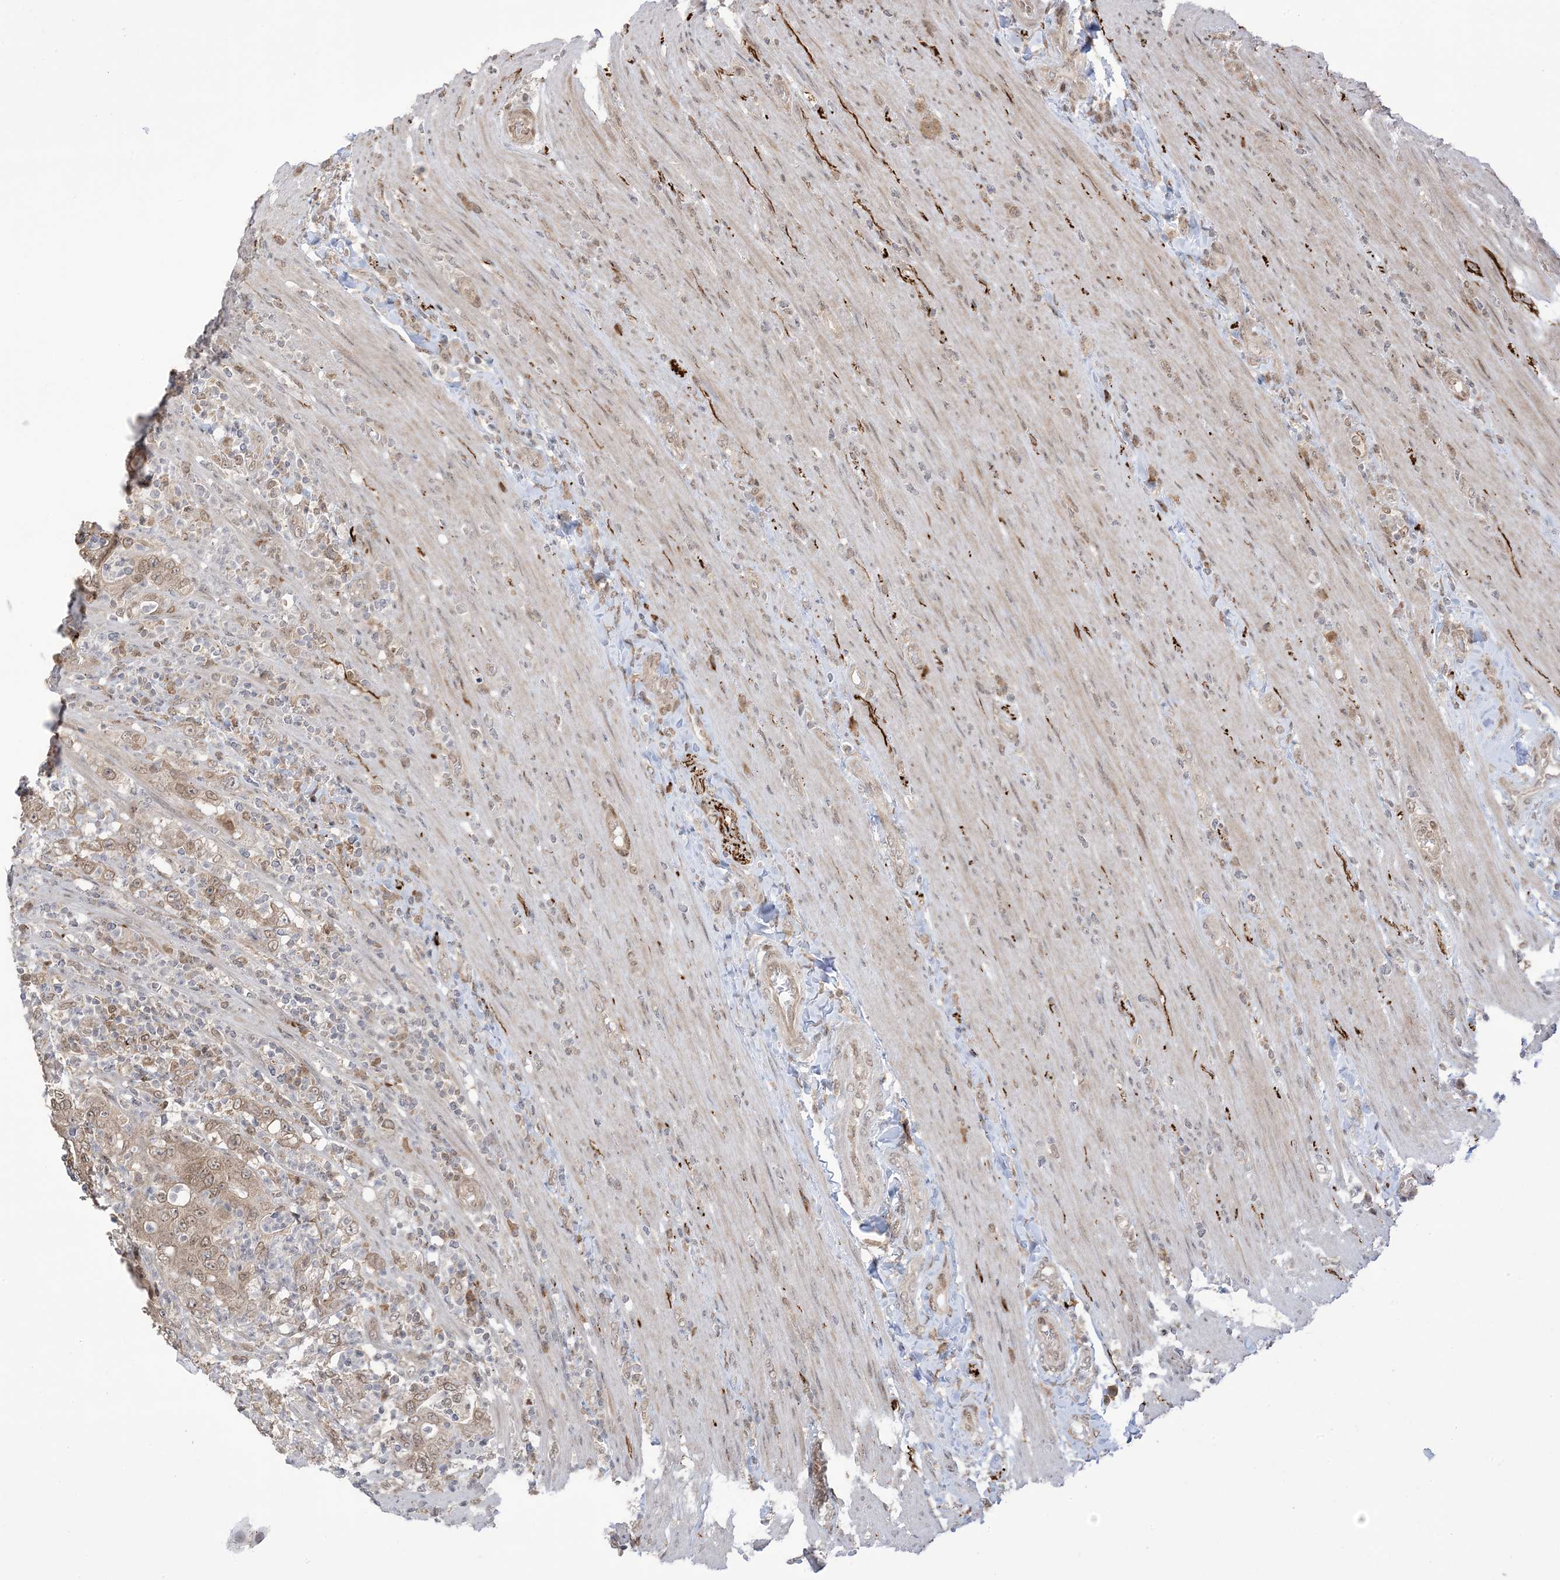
{"staining": {"intensity": "moderate", "quantity": ">75%", "location": "cytoplasmic/membranous,nuclear"}, "tissue": "colorectal cancer", "cell_type": "Tumor cells", "image_type": "cancer", "snomed": [{"axis": "morphology", "description": "Adenocarcinoma, NOS"}, {"axis": "topography", "description": "Colon"}], "caption": "Protein staining of adenocarcinoma (colorectal) tissue reveals moderate cytoplasmic/membranous and nuclear positivity in approximately >75% of tumor cells.", "gene": "UBE2E2", "patient": {"sex": "female", "age": 75}}